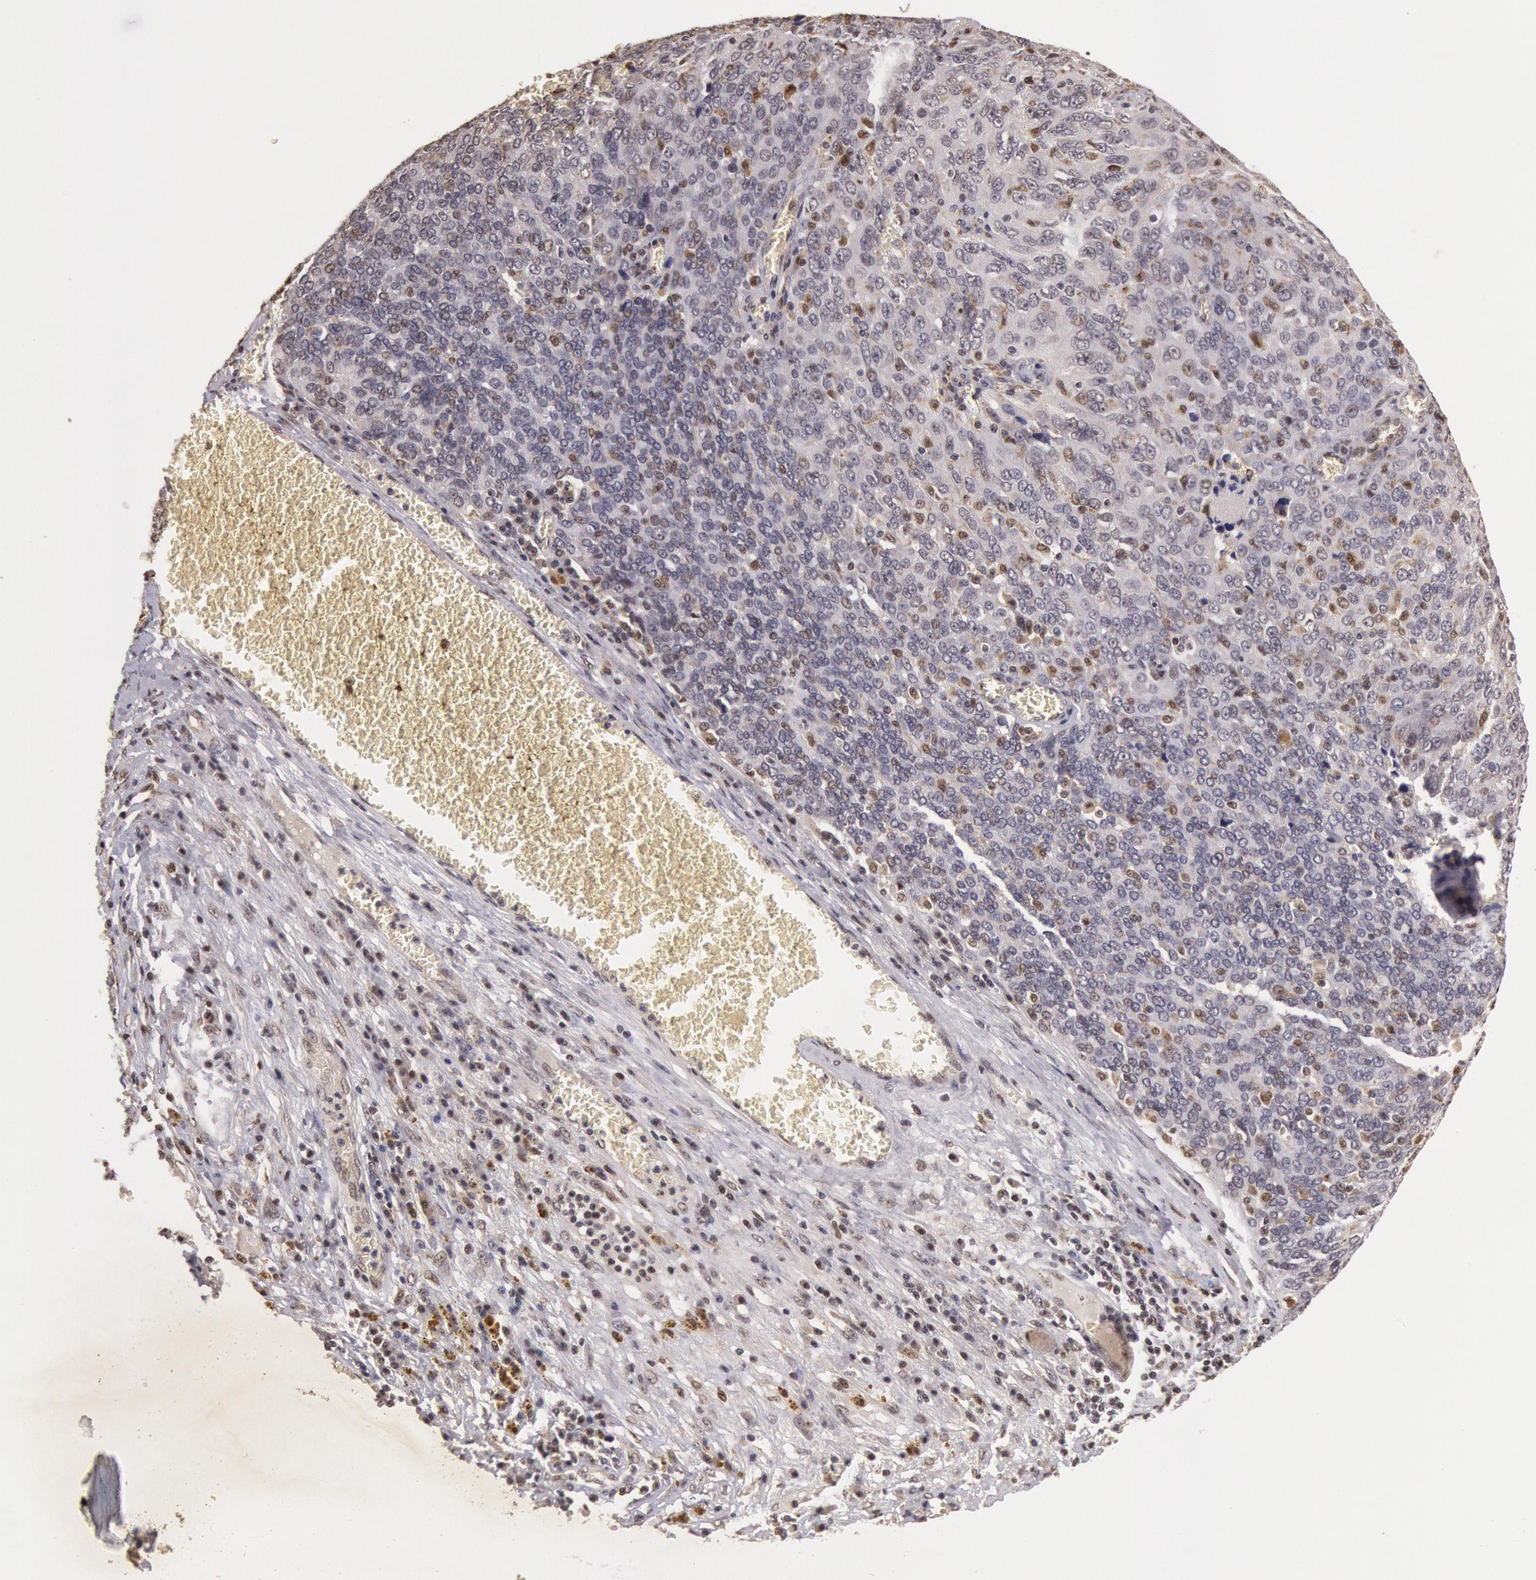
{"staining": {"intensity": "moderate", "quantity": "25%-75%", "location": "nuclear"}, "tissue": "ovarian cancer", "cell_type": "Tumor cells", "image_type": "cancer", "snomed": [{"axis": "morphology", "description": "Carcinoma, endometroid"}, {"axis": "topography", "description": "Ovary"}], "caption": "A brown stain labels moderate nuclear staining of a protein in endometroid carcinoma (ovarian) tumor cells.", "gene": "LIG4", "patient": {"sex": "female", "age": 75}}